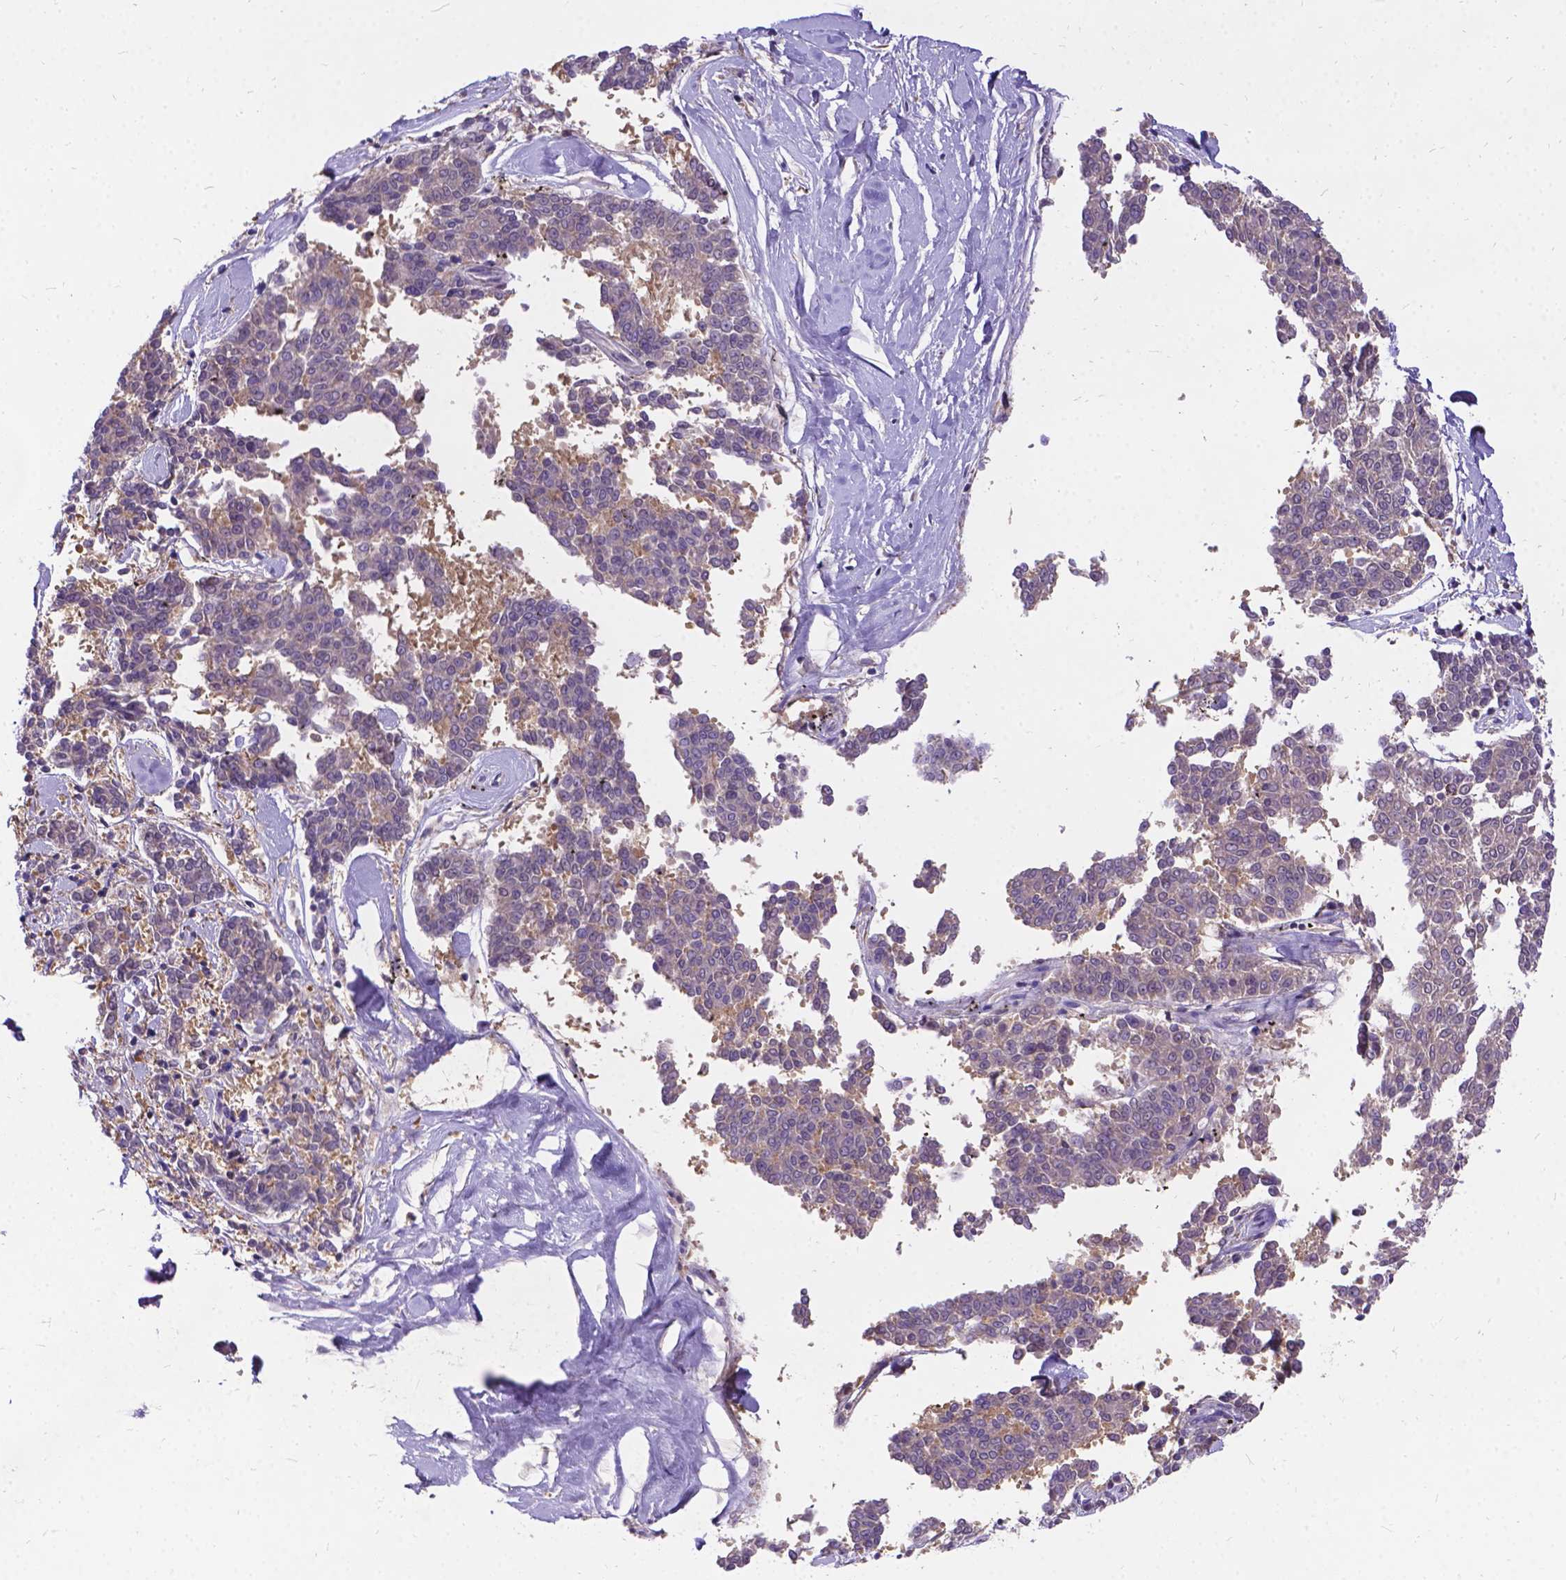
{"staining": {"intensity": "weak", "quantity": "<25%", "location": "cytoplasmic/membranous"}, "tissue": "melanoma", "cell_type": "Tumor cells", "image_type": "cancer", "snomed": [{"axis": "morphology", "description": "Malignant melanoma, NOS"}, {"axis": "topography", "description": "Skin"}], "caption": "A photomicrograph of malignant melanoma stained for a protein displays no brown staining in tumor cells.", "gene": "DENND6A", "patient": {"sex": "female", "age": 72}}